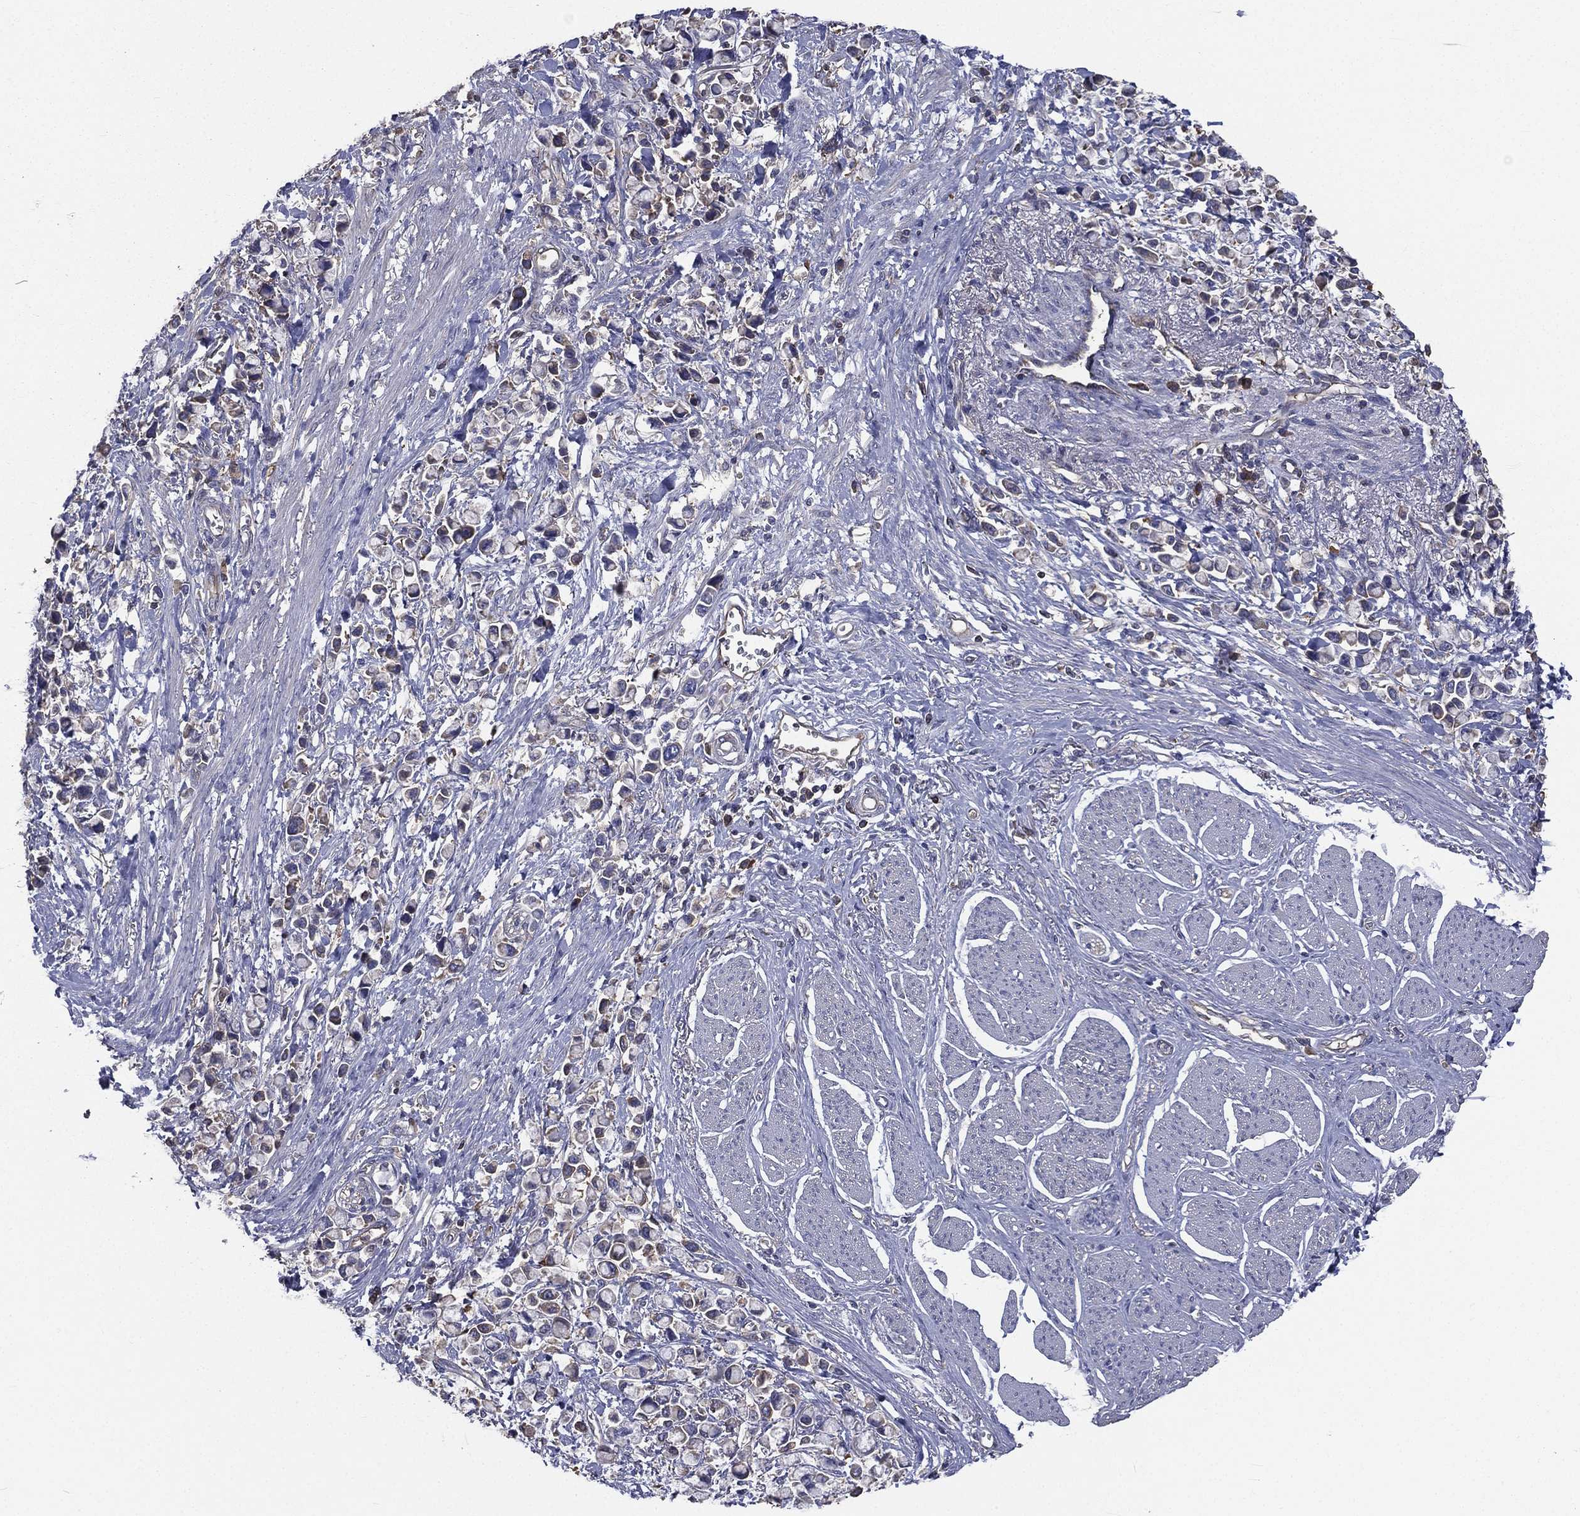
{"staining": {"intensity": "negative", "quantity": "none", "location": "none"}, "tissue": "stomach cancer", "cell_type": "Tumor cells", "image_type": "cancer", "snomed": [{"axis": "morphology", "description": "Adenocarcinoma, NOS"}, {"axis": "topography", "description": "Stomach"}], "caption": "IHC of human stomach cancer (adenocarcinoma) exhibits no expression in tumor cells.", "gene": "SARS1", "patient": {"sex": "female", "age": 81}}